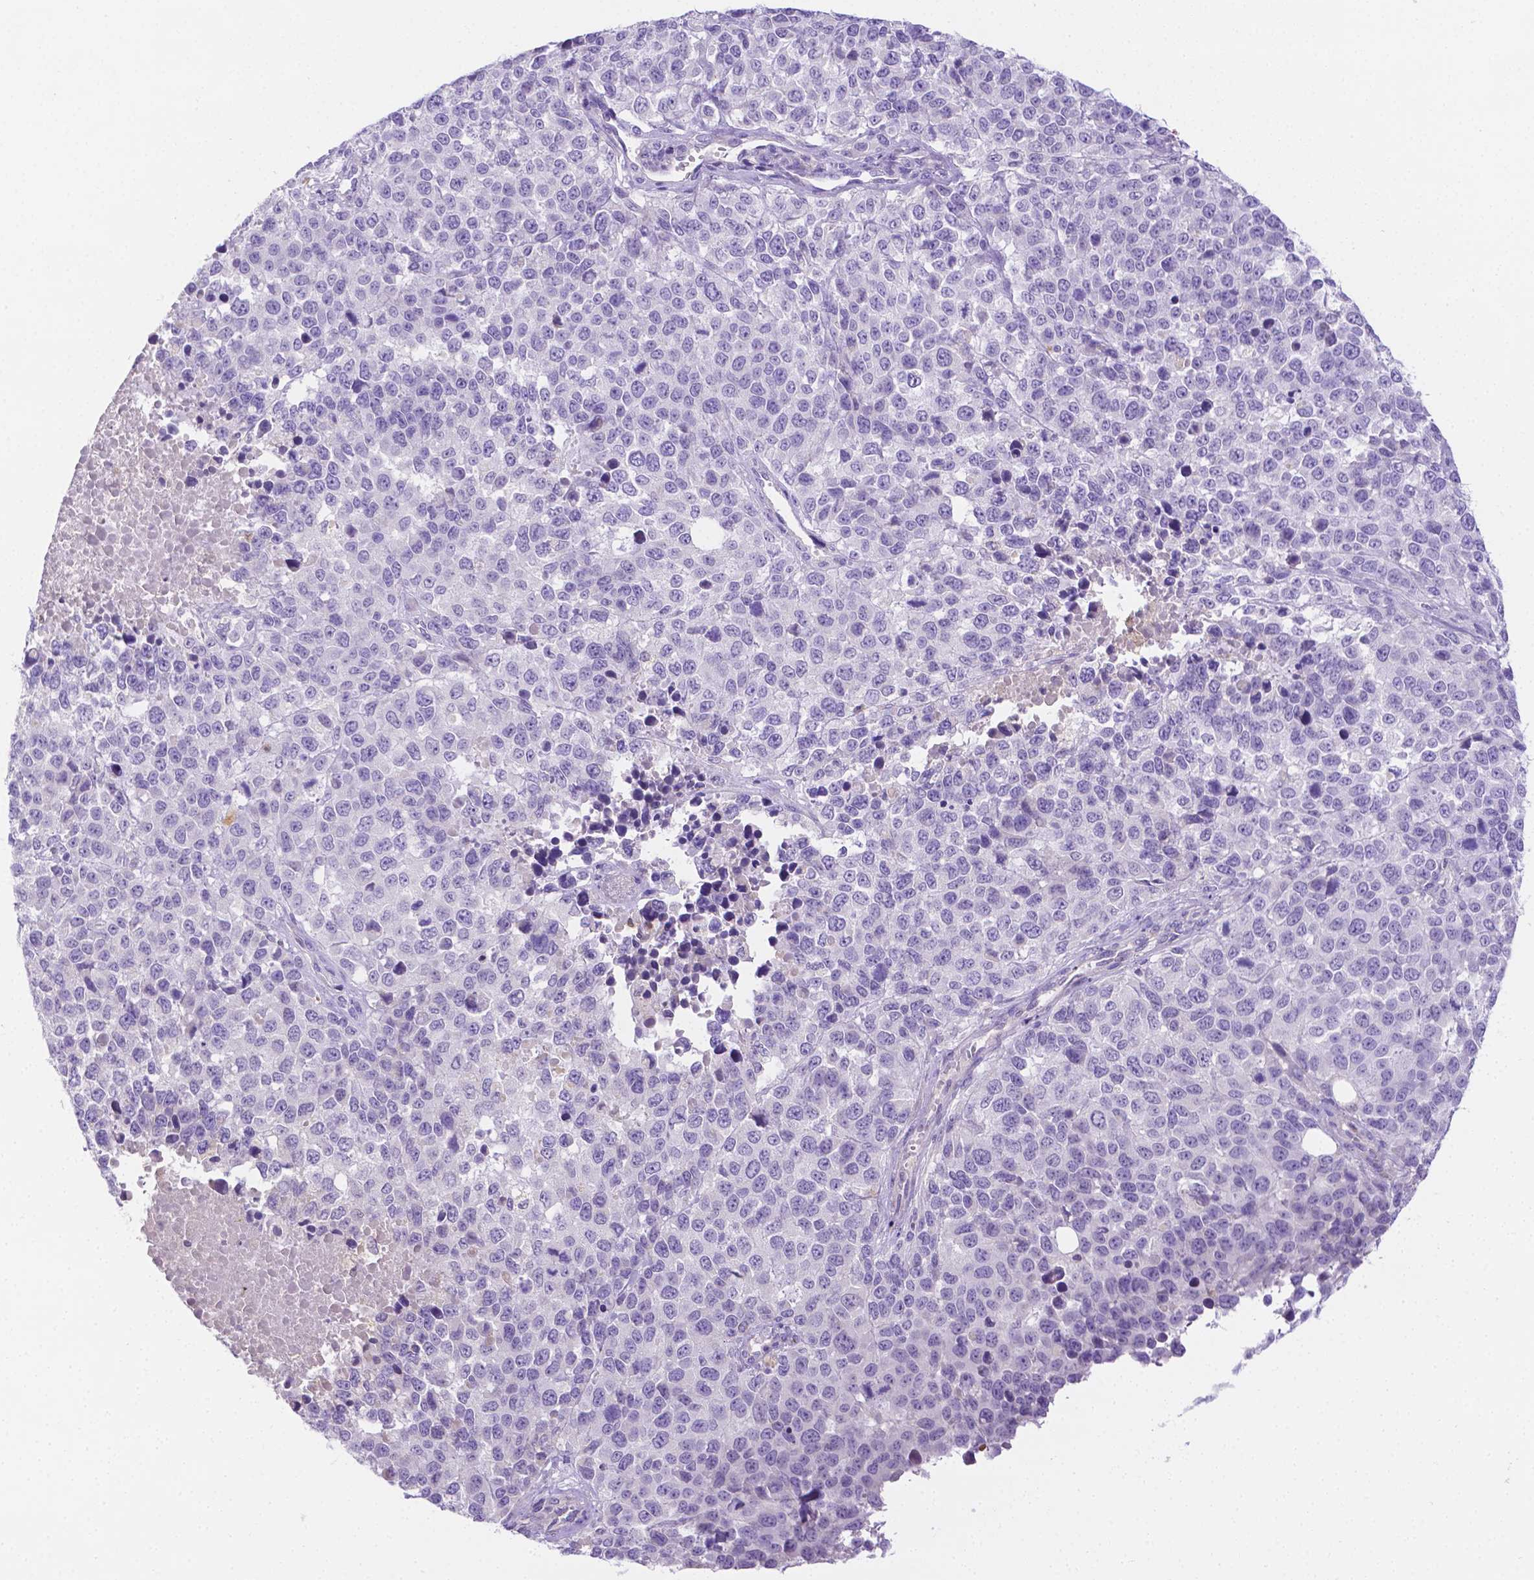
{"staining": {"intensity": "negative", "quantity": "none", "location": "none"}, "tissue": "melanoma", "cell_type": "Tumor cells", "image_type": "cancer", "snomed": [{"axis": "morphology", "description": "Malignant melanoma, Metastatic site"}, {"axis": "topography", "description": "Skin"}], "caption": "Tumor cells show no significant staining in melanoma.", "gene": "NXPH2", "patient": {"sex": "male", "age": 84}}